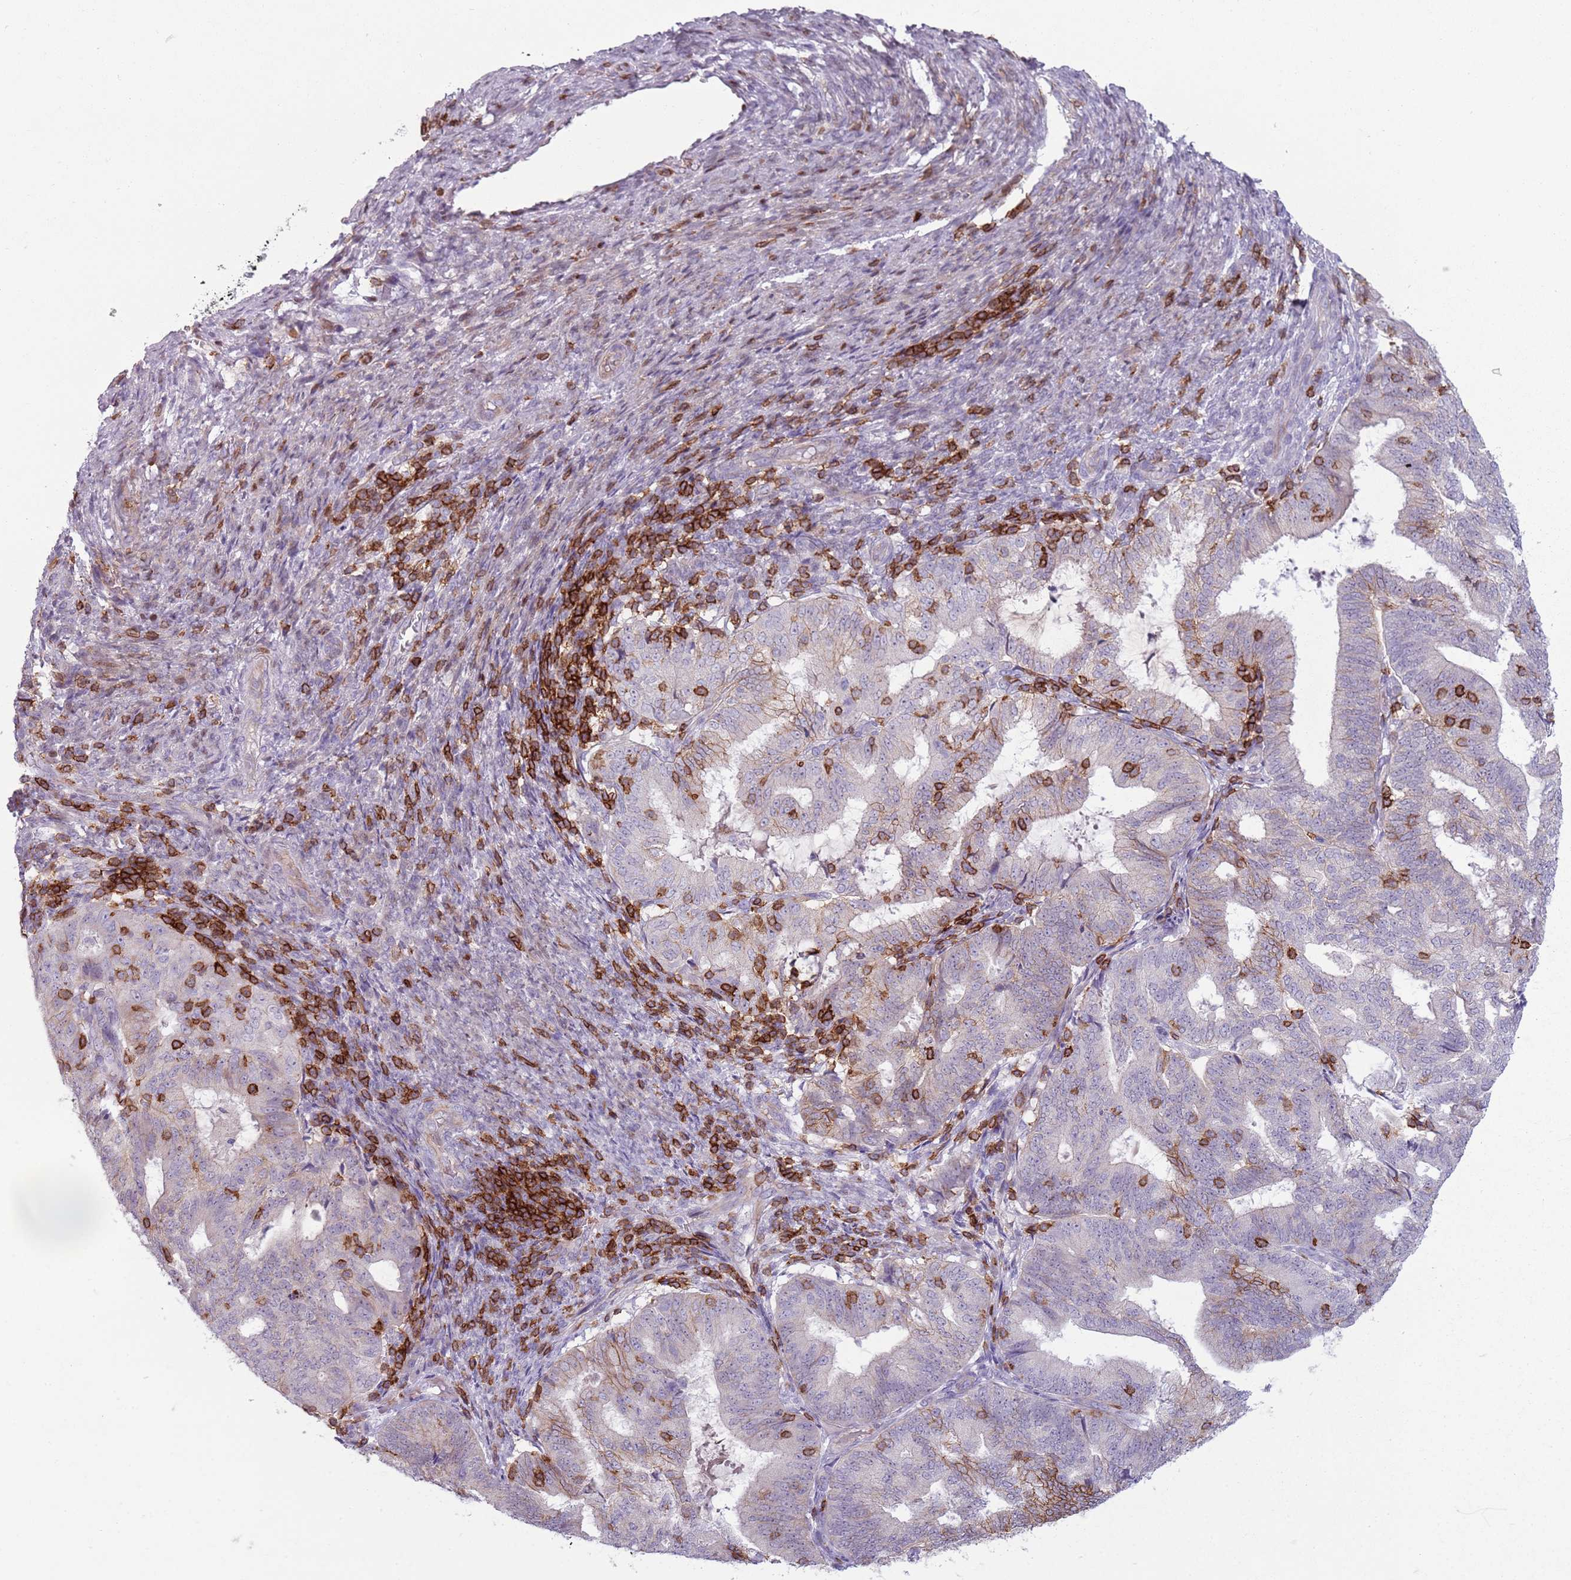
{"staining": {"intensity": "moderate", "quantity": "<25%", "location": "cytoplasmic/membranous"}, "tissue": "endometrial cancer", "cell_type": "Tumor cells", "image_type": "cancer", "snomed": [{"axis": "morphology", "description": "Adenocarcinoma, NOS"}, {"axis": "topography", "description": "Endometrium"}], "caption": "Protein analysis of endometrial cancer tissue shows moderate cytoplasmic/membranous positivity in approximately <25% of tumor cells. (Stains: DAB (3,3'-diaminobenzidine) in brown, nuclei in blue, Microscopy: brightfield microscopy at high magnification).", "gene": "ZNF583", "patient": {"sex": "female", "age": 70}}